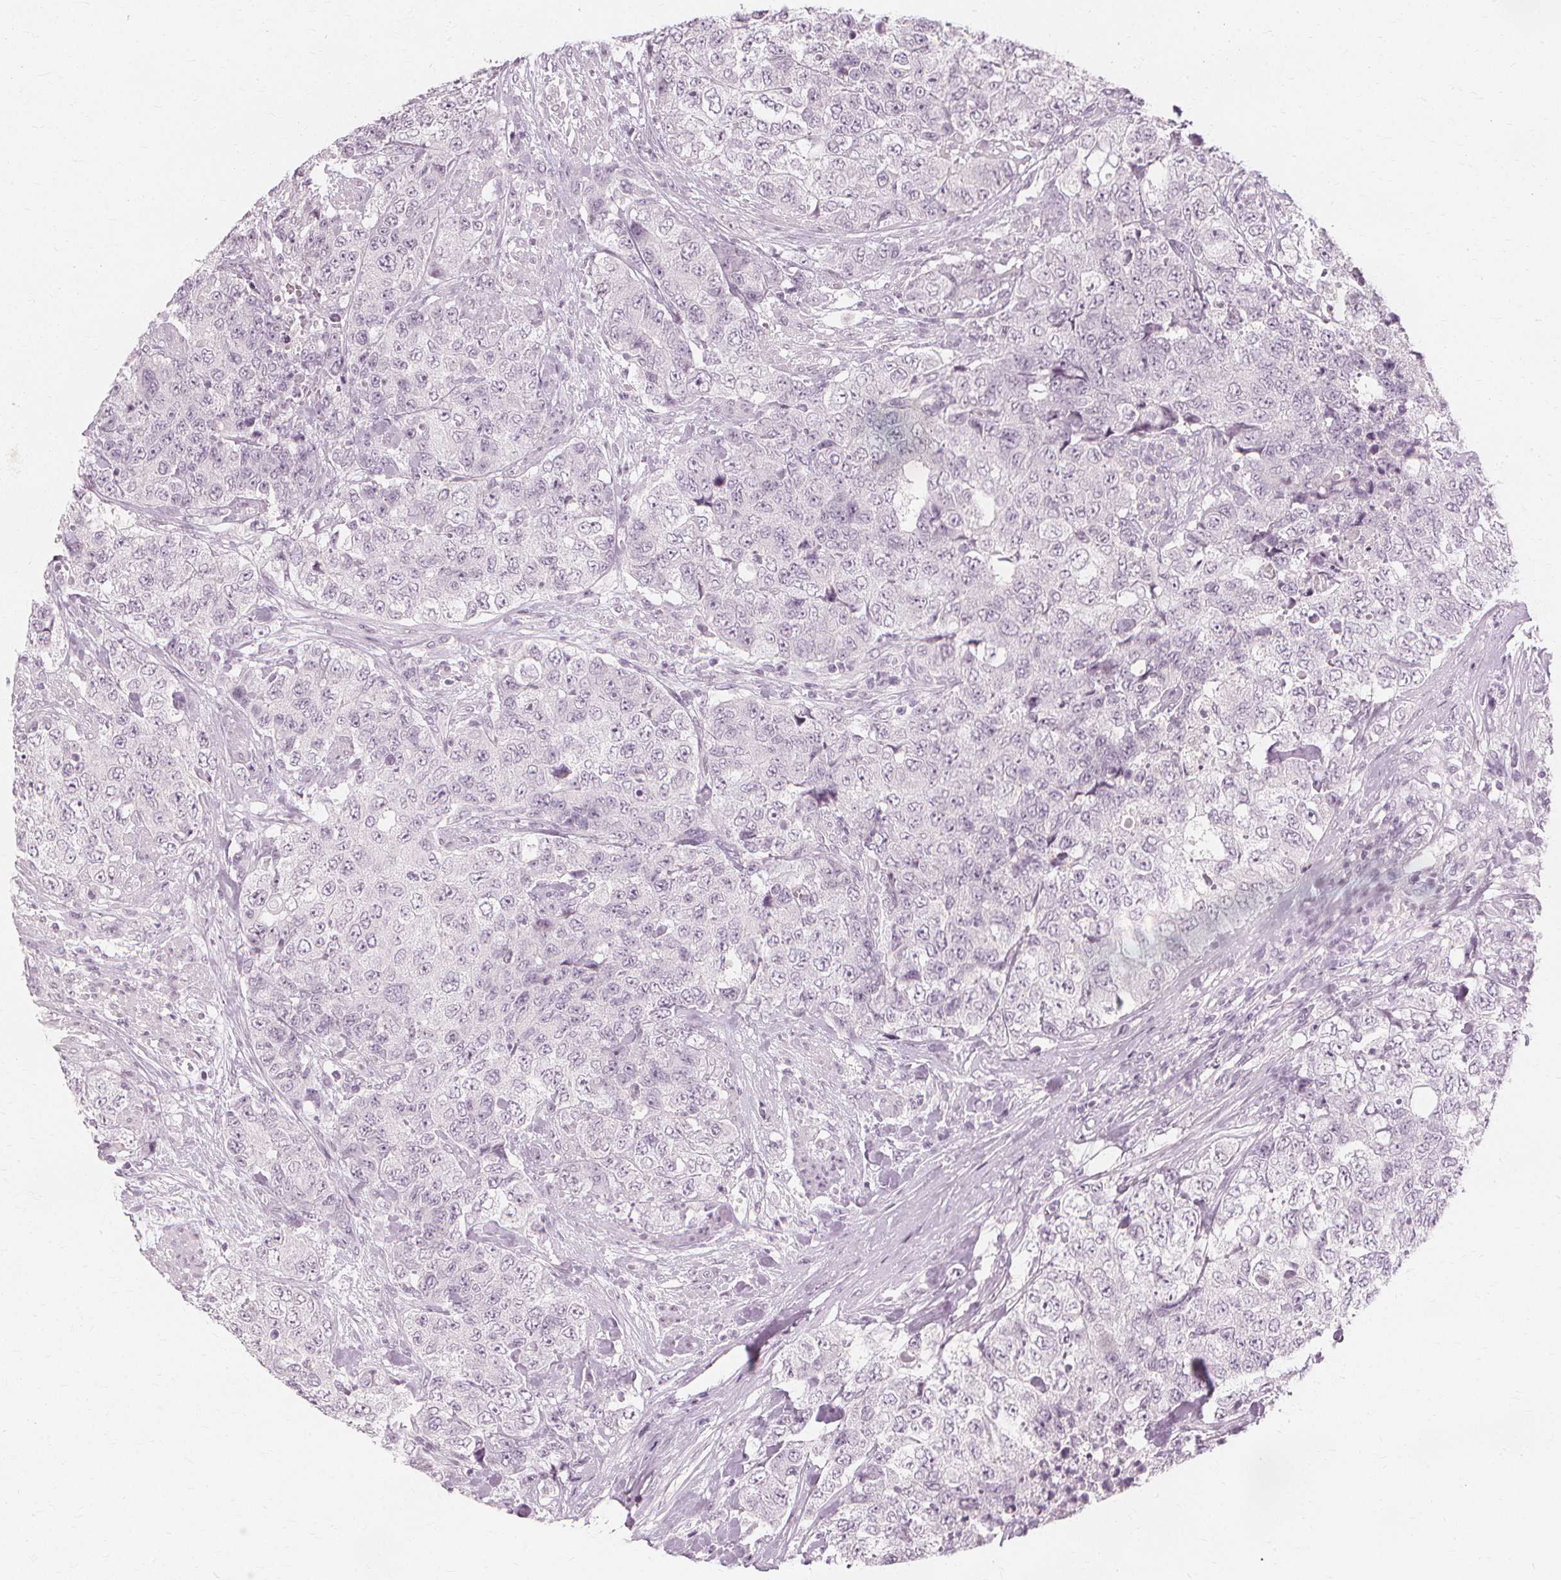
{"staining": {"intensity": "negative", "quantity": "none", "location": "none"}, "tissue": "urothelial cancer", "cell_type": "Tumor cells", "image_type": "cancer", "snomed": [{"axis": "morphology", "description": "Urothelial carcinoma, High grade"}, {"axis": "topography", "description": "Urinary bladder"}], "caption": "Immunohistochemical staining of human urothelial cancer reveals no significant staining in tumor cells. Nuclei are stained in blue.", "gene": "NXPE1", "patient": {"sex": "female", "age": 78}}